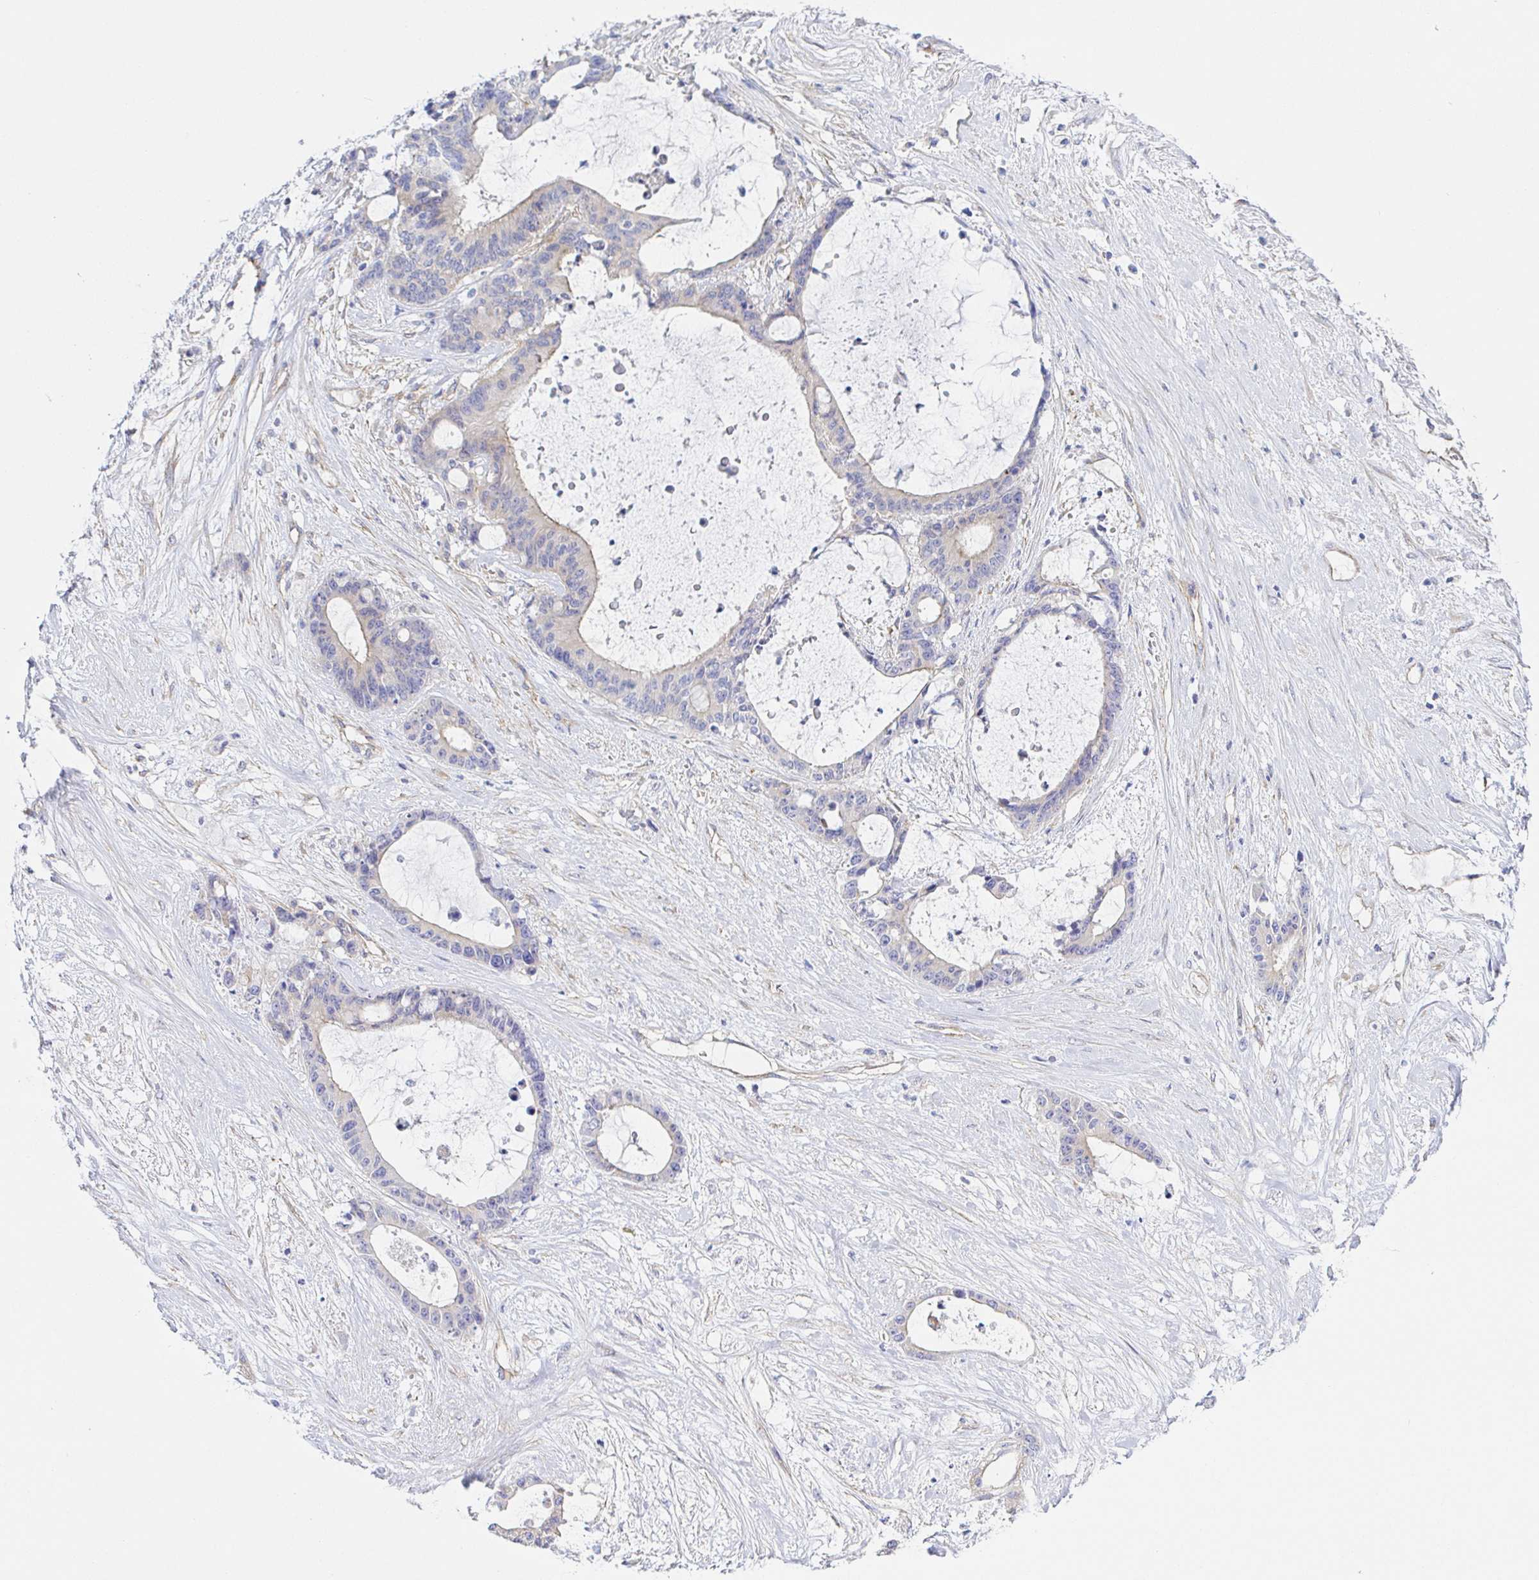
{"staining": {"intensity": "weak", "quantity": "<25%", "location": "cytoplasmic/membranous"}, "tissue": "liver cancer", "cell_type": "Tumor cells", "image_type": "cancer", "snomed": [{"axis": "morphology", "description": "Normal tissue, NOS"}, {"axis": "morphology", "description": "Cholangiocarcinoma"}, {"axis": "topography", "description": "Liver"}, {"axis": "topography", "description": "Peripheral nerve tissue"}], "caption": "IHC of liver cancer (cholangiocarcinoma) demonstrates no expression in tumor cells. (Brightfield microscopy of DAB IHC at high magnification).", "gene": "ARL4D", "patient": {"sex": "female", "age": 73}}